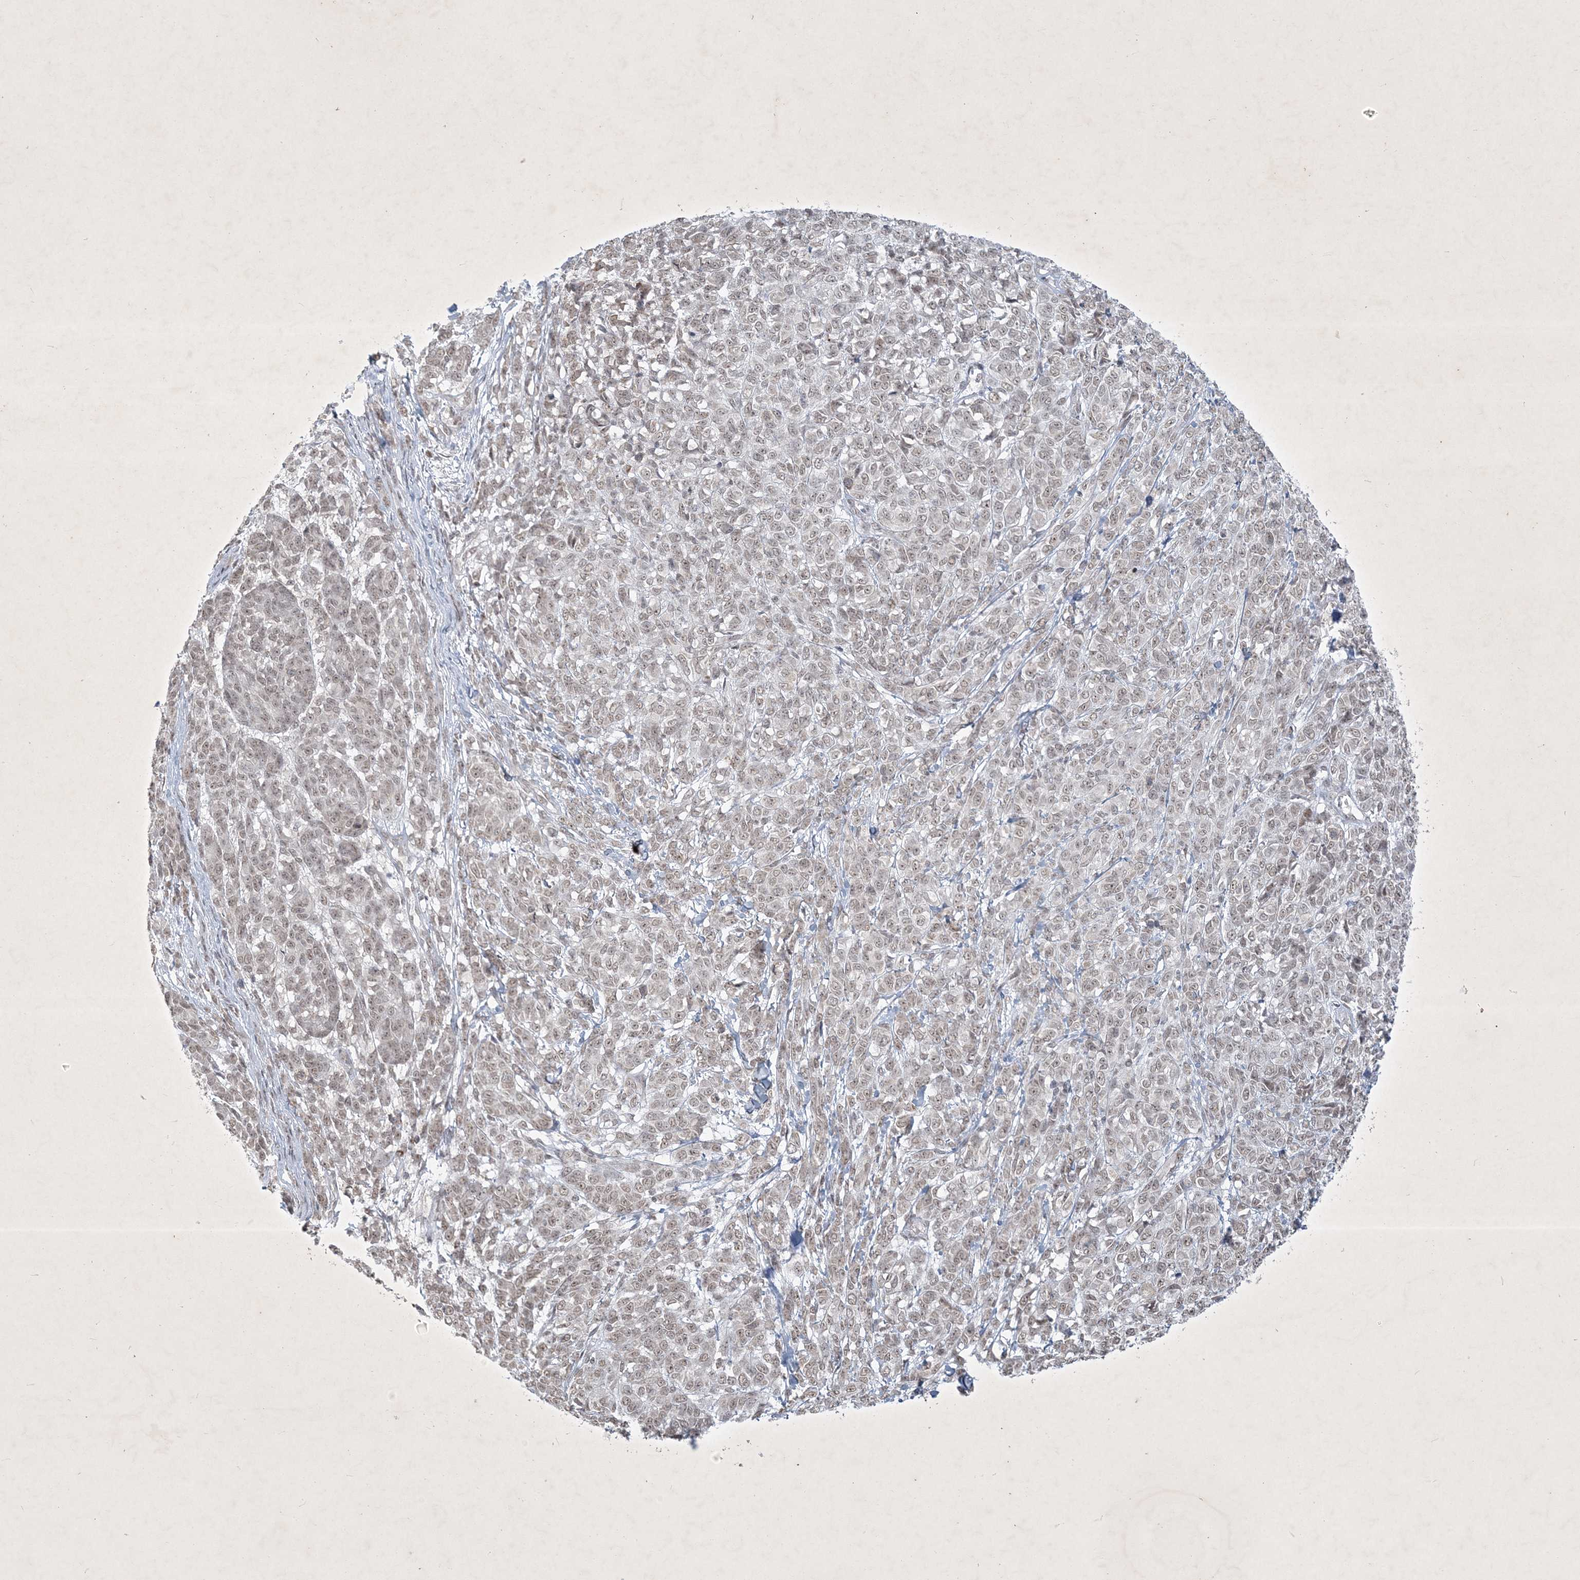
{"staining": {"intensity": "weak", "quantity": "<25%", "location": "nuclear"}, "tissue": "melanoma", "cell_type": "Tumor cells", "image_type": "cancer", "snomed": [{"axis": "morphology", "description": "Malignant melanoma, NOS"}, {"axis": "topography", "description": "Skin"}], "caption": "Immunohistochemistry of human malignant melanoma reveals no staining in tumor cells.", "gene": "ZBTB9", "patient": {"sex": "male", "age": 49}}